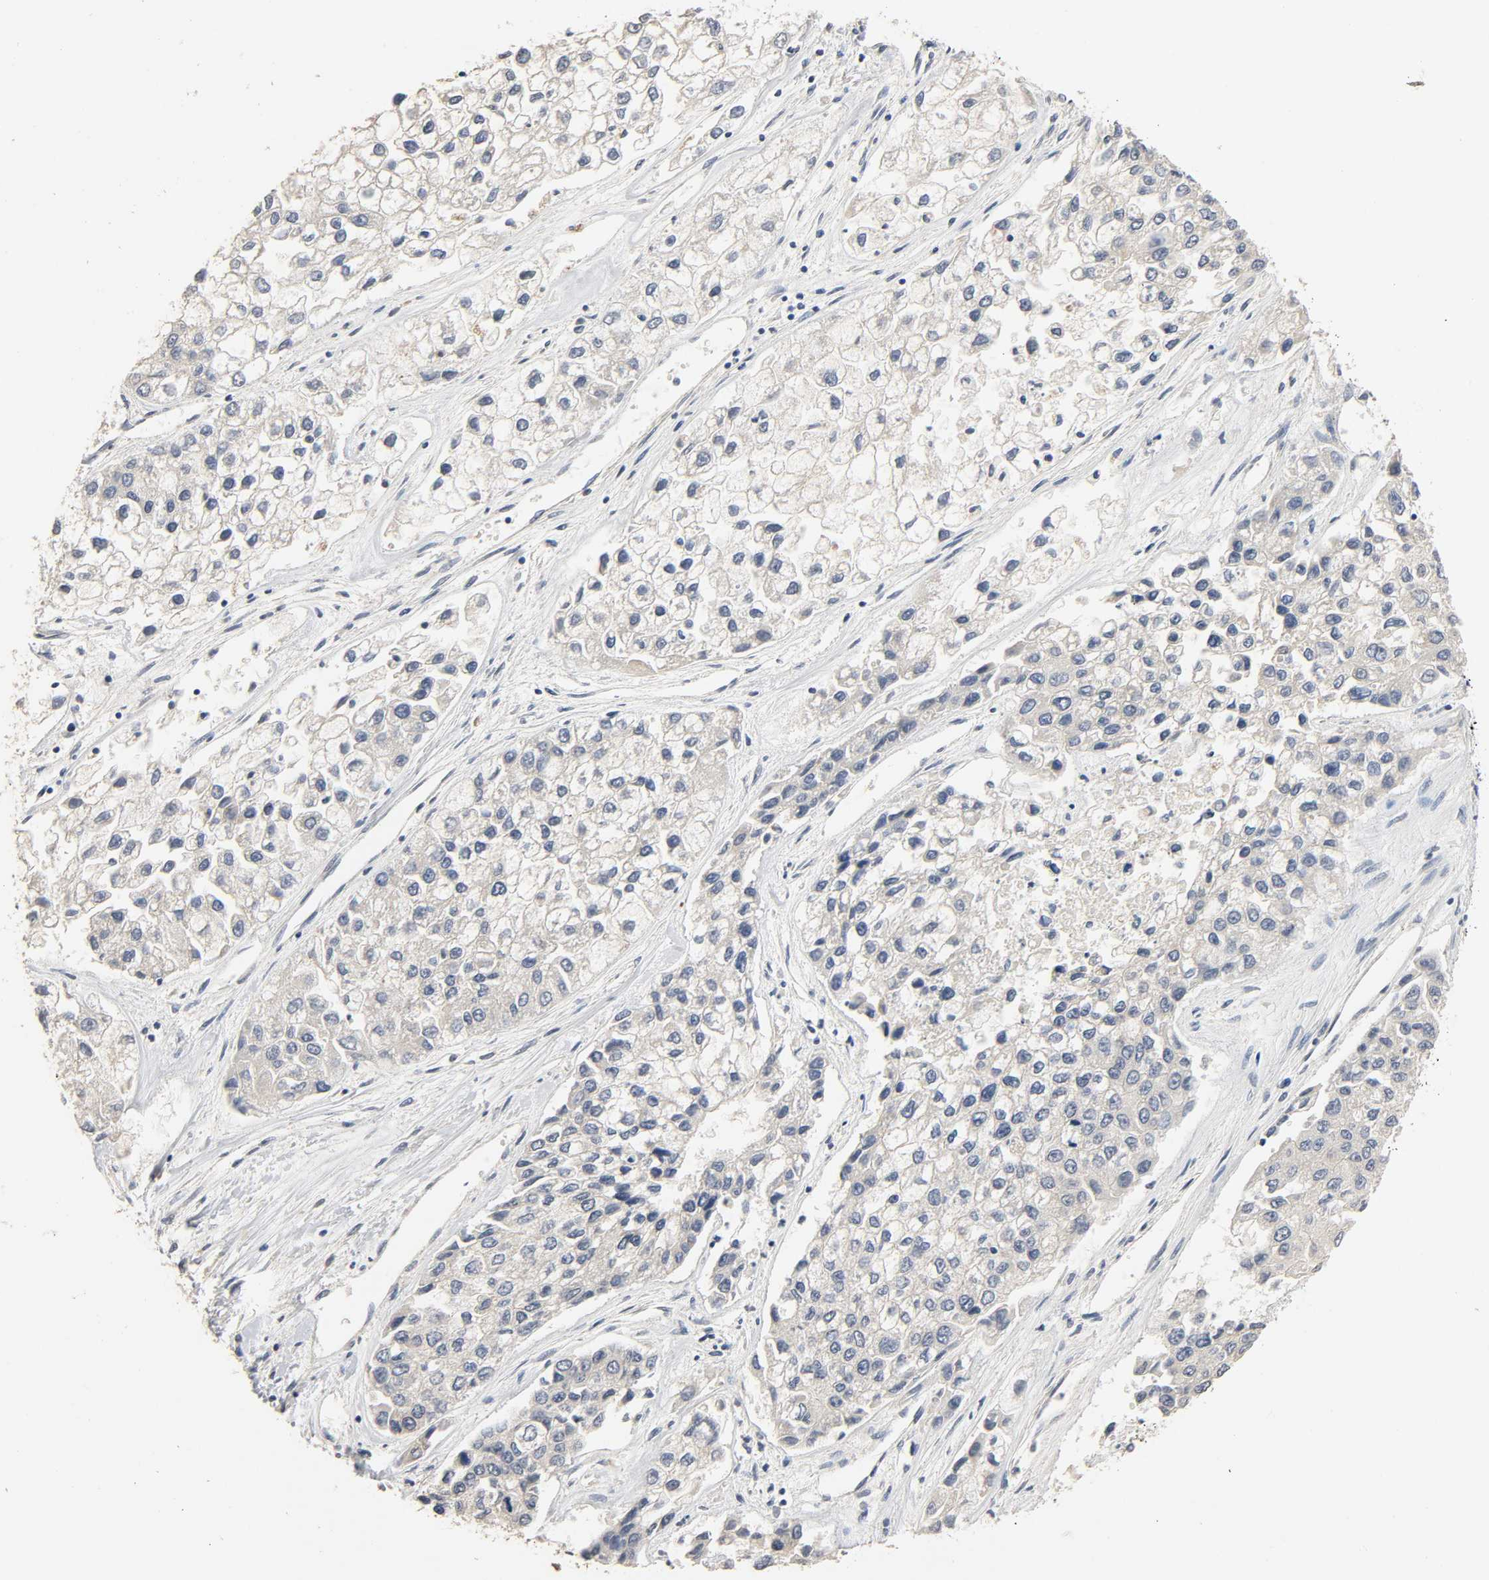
{"staining": {"intensity": "negative", "quantity": "none", "location": "none"}, "tissue": "liver cancer", "cell_type": "Tumor cells", "image_type": "cancer", "snomed": [{"axis": "morphology", "description": "Carcinoma, Hepatocellular, NOS"}, {"axis": "topography", "description": "Liver"}], "caption": "An IHC image of hepatocellular carcinoma (liver) is shown. There is no staining in tumor cells of hepatocellular carcinoma (liver). Brightfield microscopy of IHC stained with DAB (brown) and hematoxylin (blue), captured at high magnification.", "gene": "MAGEA8", "patient": {"sex": "female", "age": 66}}